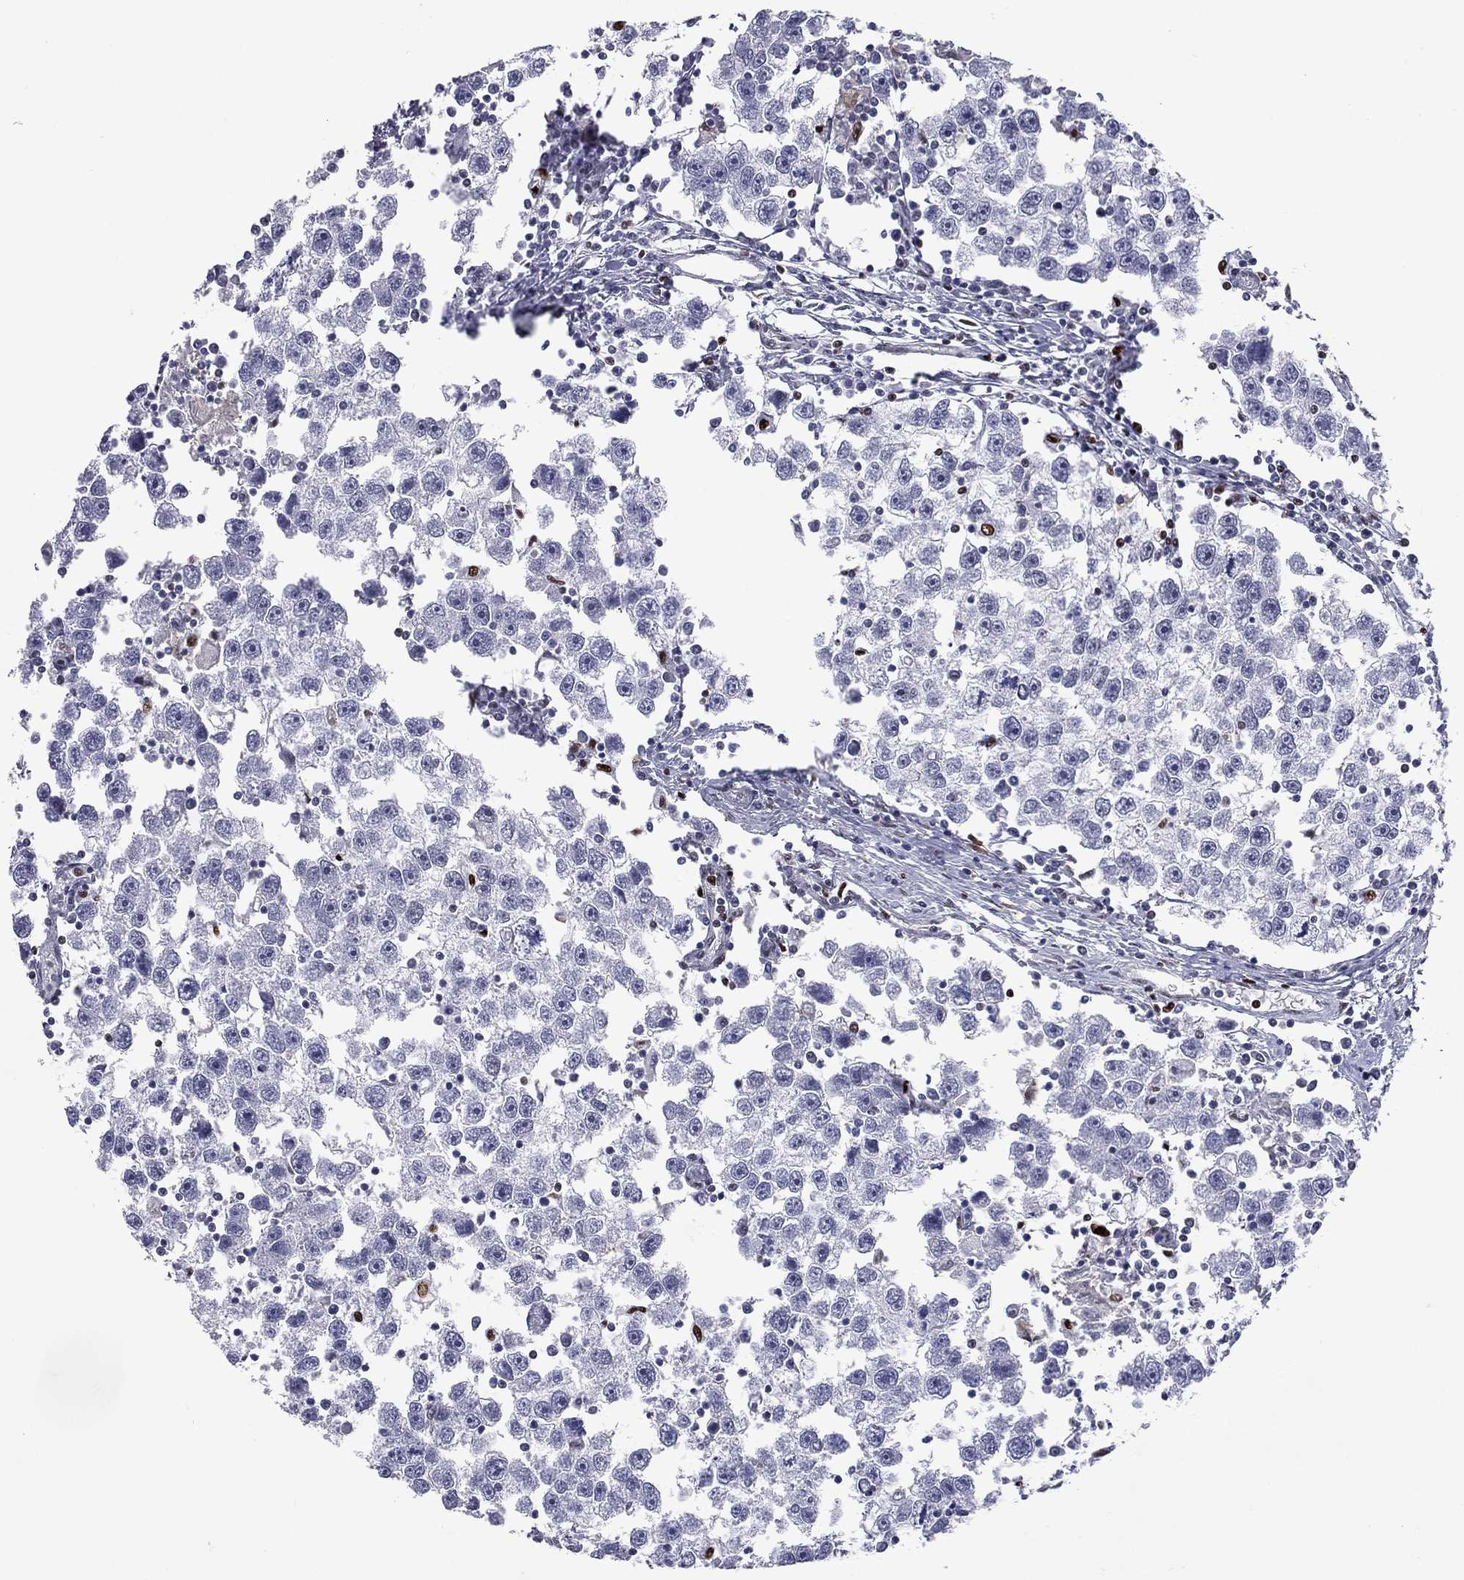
{"staining": {"intensity": "negative", "quantity": "none", "location": "none"}, "tissue": "testis cancer", "cell_type": "Tumor cells", "image_type": "cancer", "snomed": [{"axis": "morphology", "description": "Seminoma, NOS"}, {"axis": "topography", "description": "Testis"}], "caption": "Immunohistochemistry (IHC) image of neoplastic tissue: testis seminoma stained with DAB exhibits no significant protein staining in tumor cells. (Stains: DAB immunohistochemistry (IHC) with hematoxylin counter stain, Microscopy: brightfield microscopy at high magnification).", "gene": "PCGF3", "patient": {"sex": "male", "age": 30}}